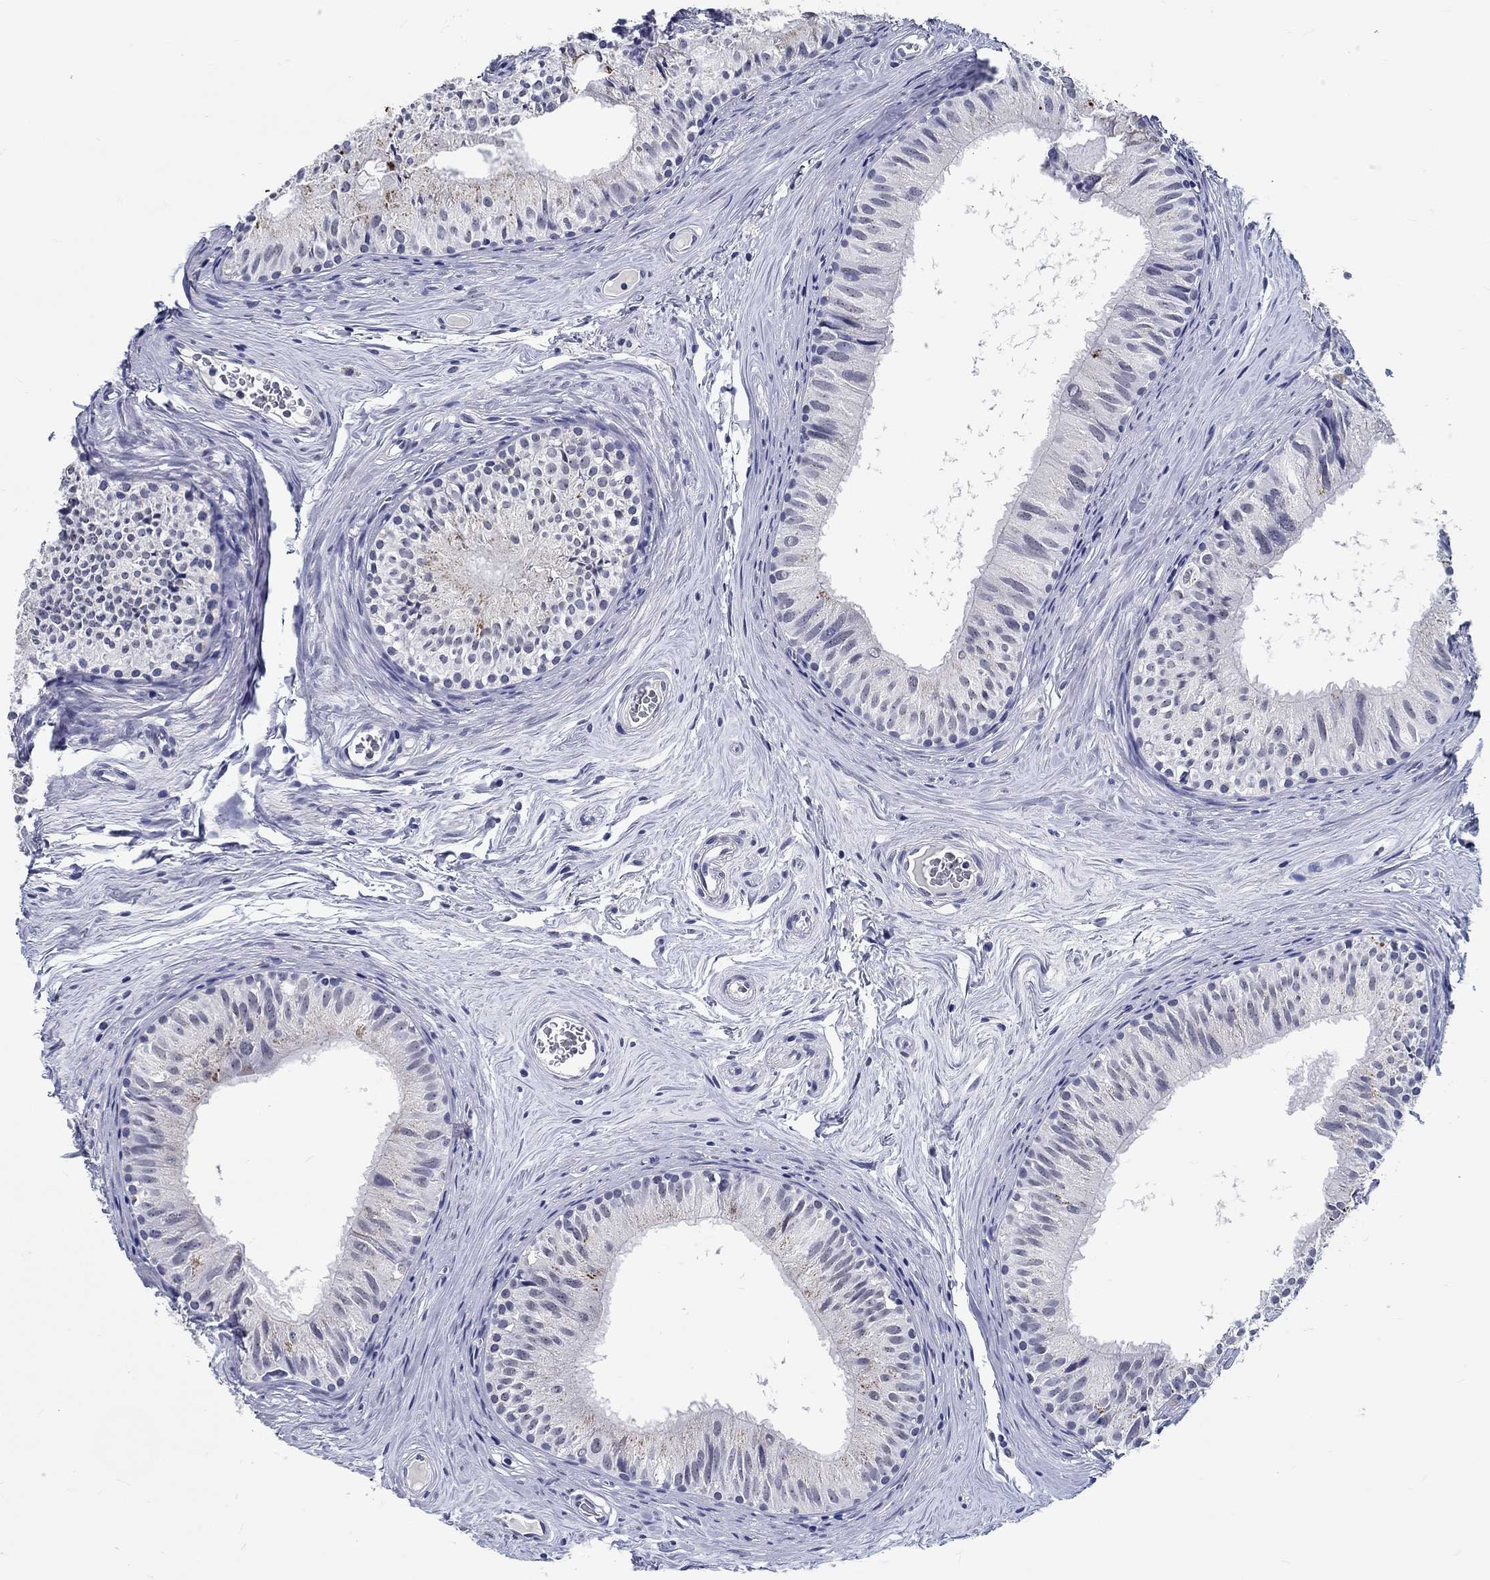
{"staining": {"intensity": "negative", "quantity": "none", "location": "none"}, "tissue": "epididymis", "cell_type": "Glandular cells", "image_type": "normal", "snomed": [{"axis": "morphology", "description": "Normal tissue, NOS"}, {"axis": "topography", "description": "Epididymis"}], "caption": "Human epididymis stained for a protein using IHC exhibits no expression in glandular cells.", "gene": "GRIN1", "patient": {"sex": "male", "age": 52}}